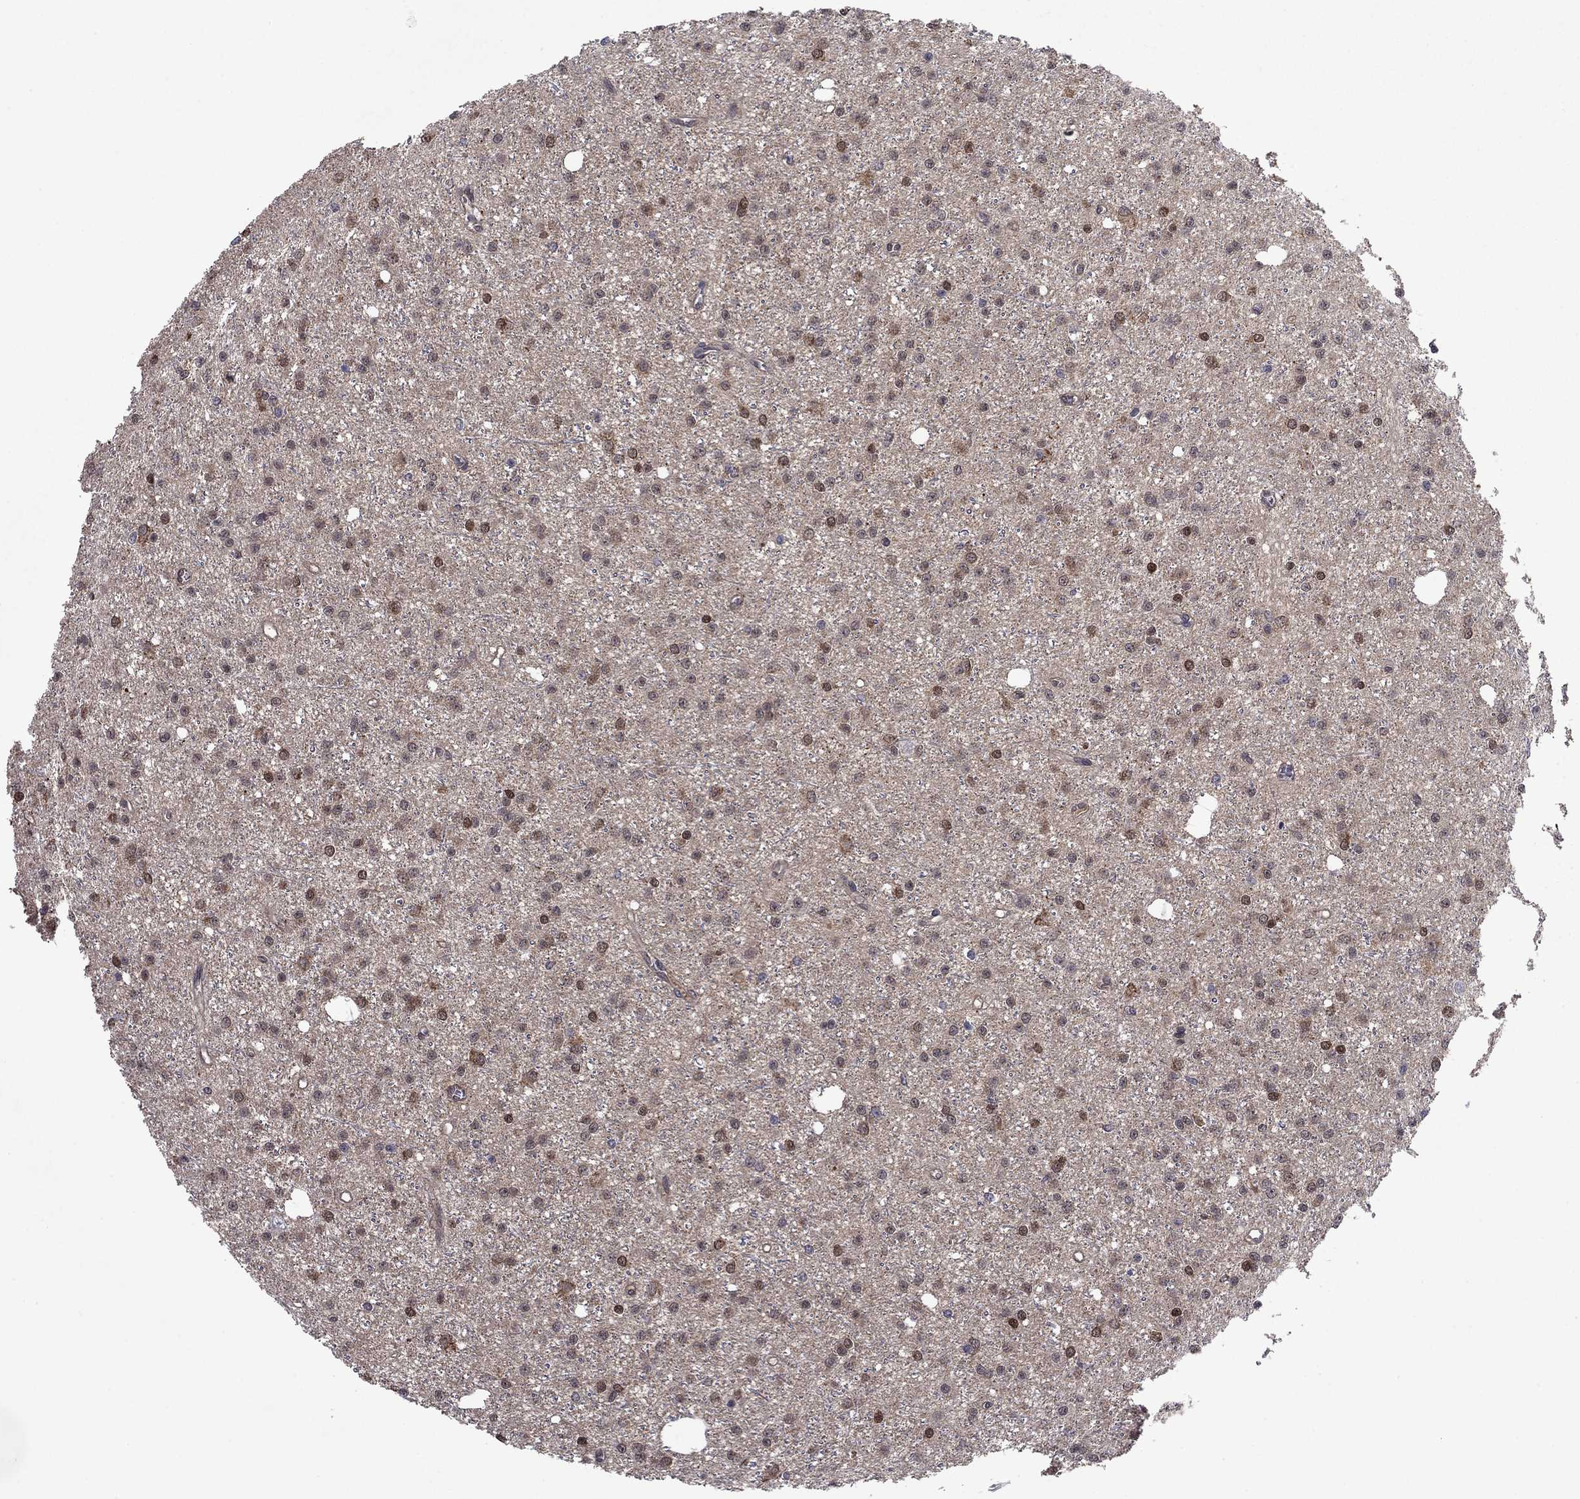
{"staining": {"intensity": "moderate", "quantity": "<25%", "location": "nuclear"}, "tissue": "glioma", "cell_type": "Tumor cells", "image_type": "cancer", "snomed": [{"axis": "morphology", "description": "Glioma, malignant, Low grade"}, {"axis": "topography", "description": "Brain"}], "caption": "About <25% of tumor cells in glioma demonstrate moderate nuclear protein staining as visualized by brown immunohistochemical staining.", "gene": "GRHPR", "patient": {"sex": "male", "age": 27}}